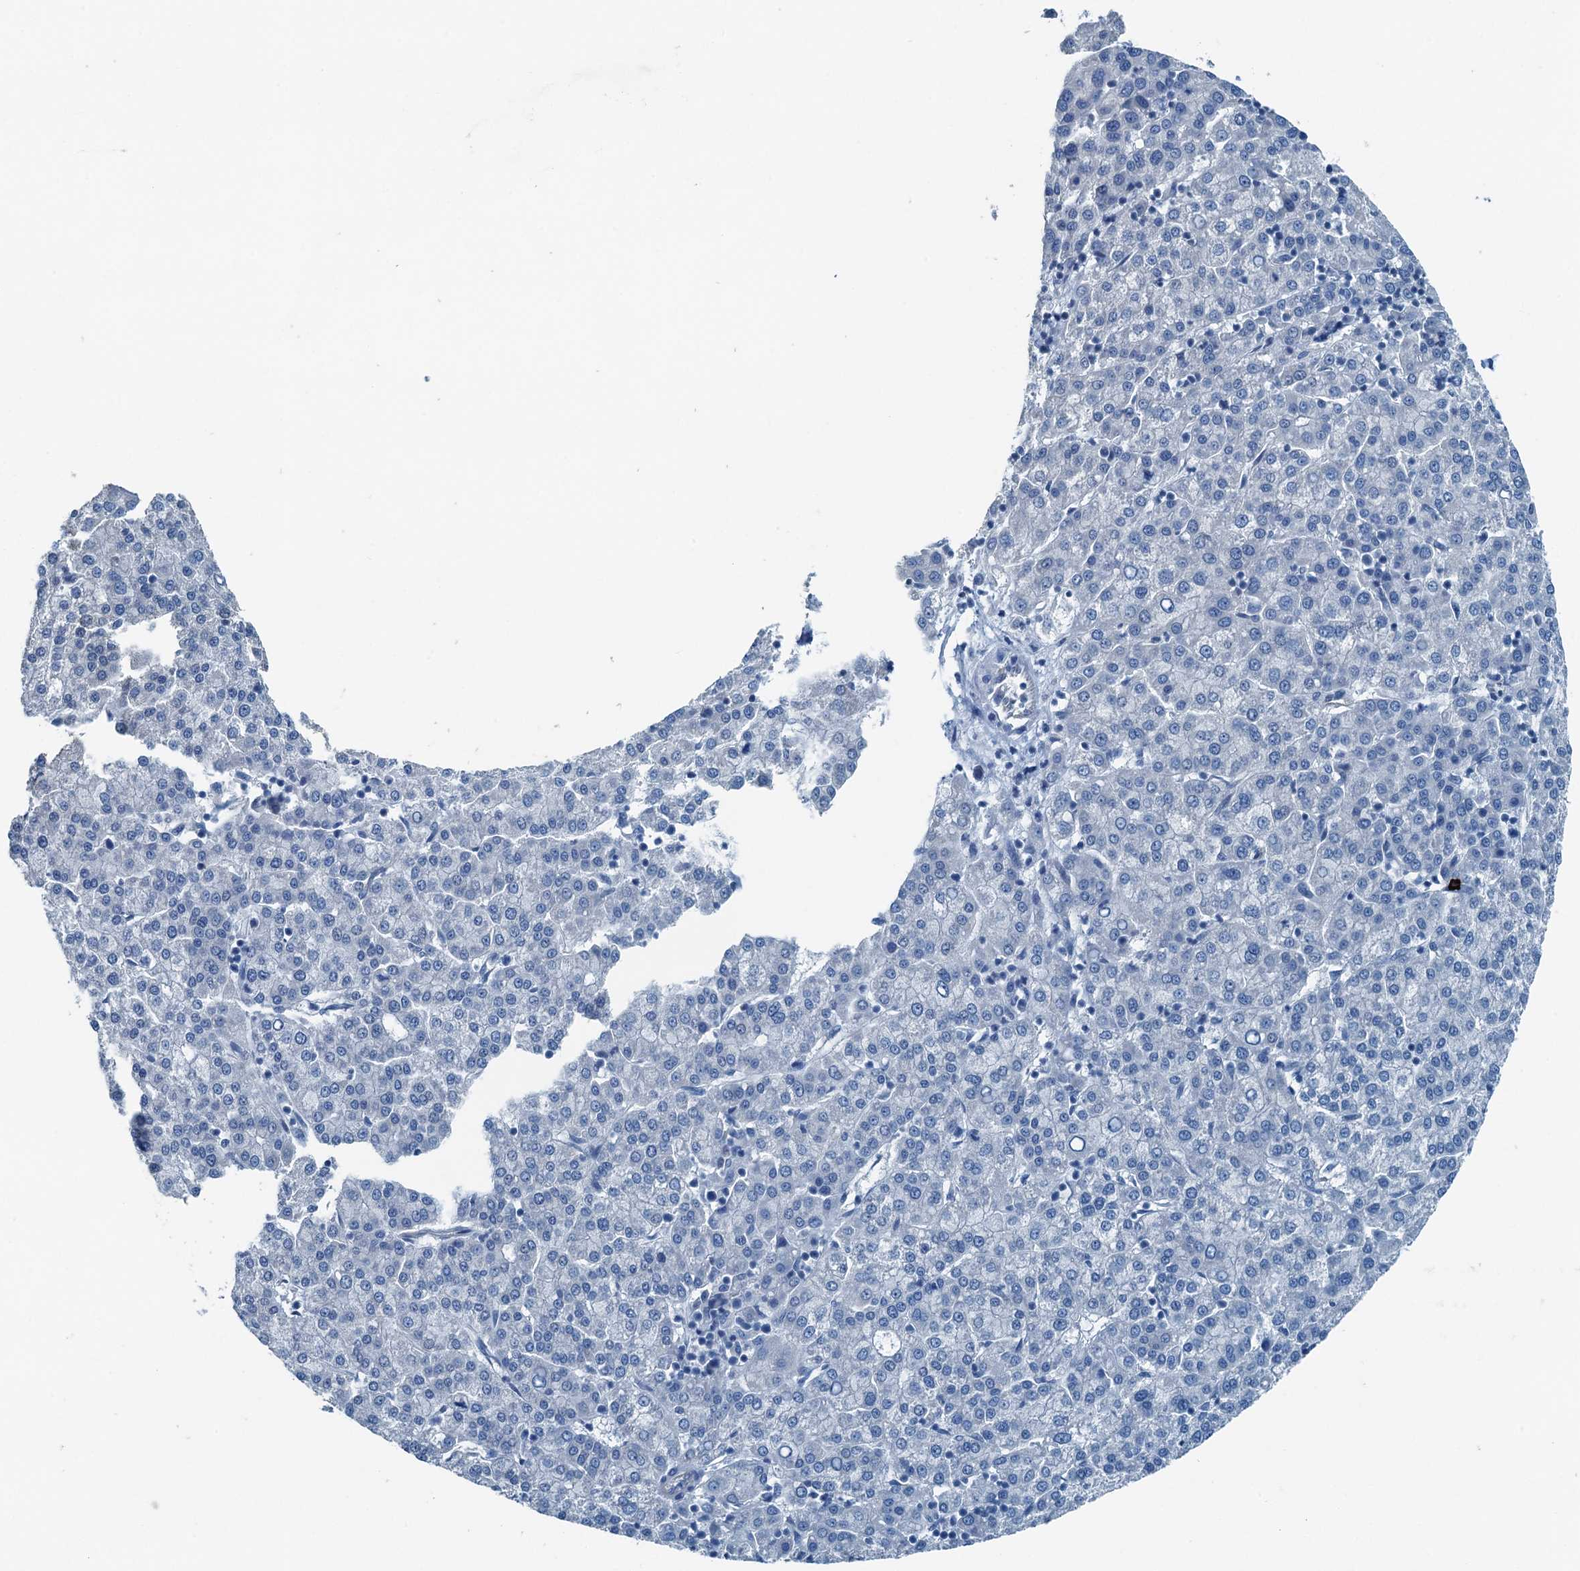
{"staining": {"intensity": "negative", "quantity": "none", "location": "none"}, "tissue": "liver cancer", "cell_type": "Tumor cells", "image_type": "cancer", "snomed": [{"axis": "morphology", "description": "Carcinoma, Hepatocellular, NOS"}, {"axis": "topography", "description": "Liver"}], "caption": "The micrograph shows no staining of tumor cells in hepatocellular carcinoma (liver). The staining was performed using DAB (3,3'-diaminobenzidine) to visualize the protein expression in brown, while the nuclei were stained in blue with hematoxylin (Magnification: 20x).", "gene": "GFOD2", "patient": {"sex": "female", "age": 58}}